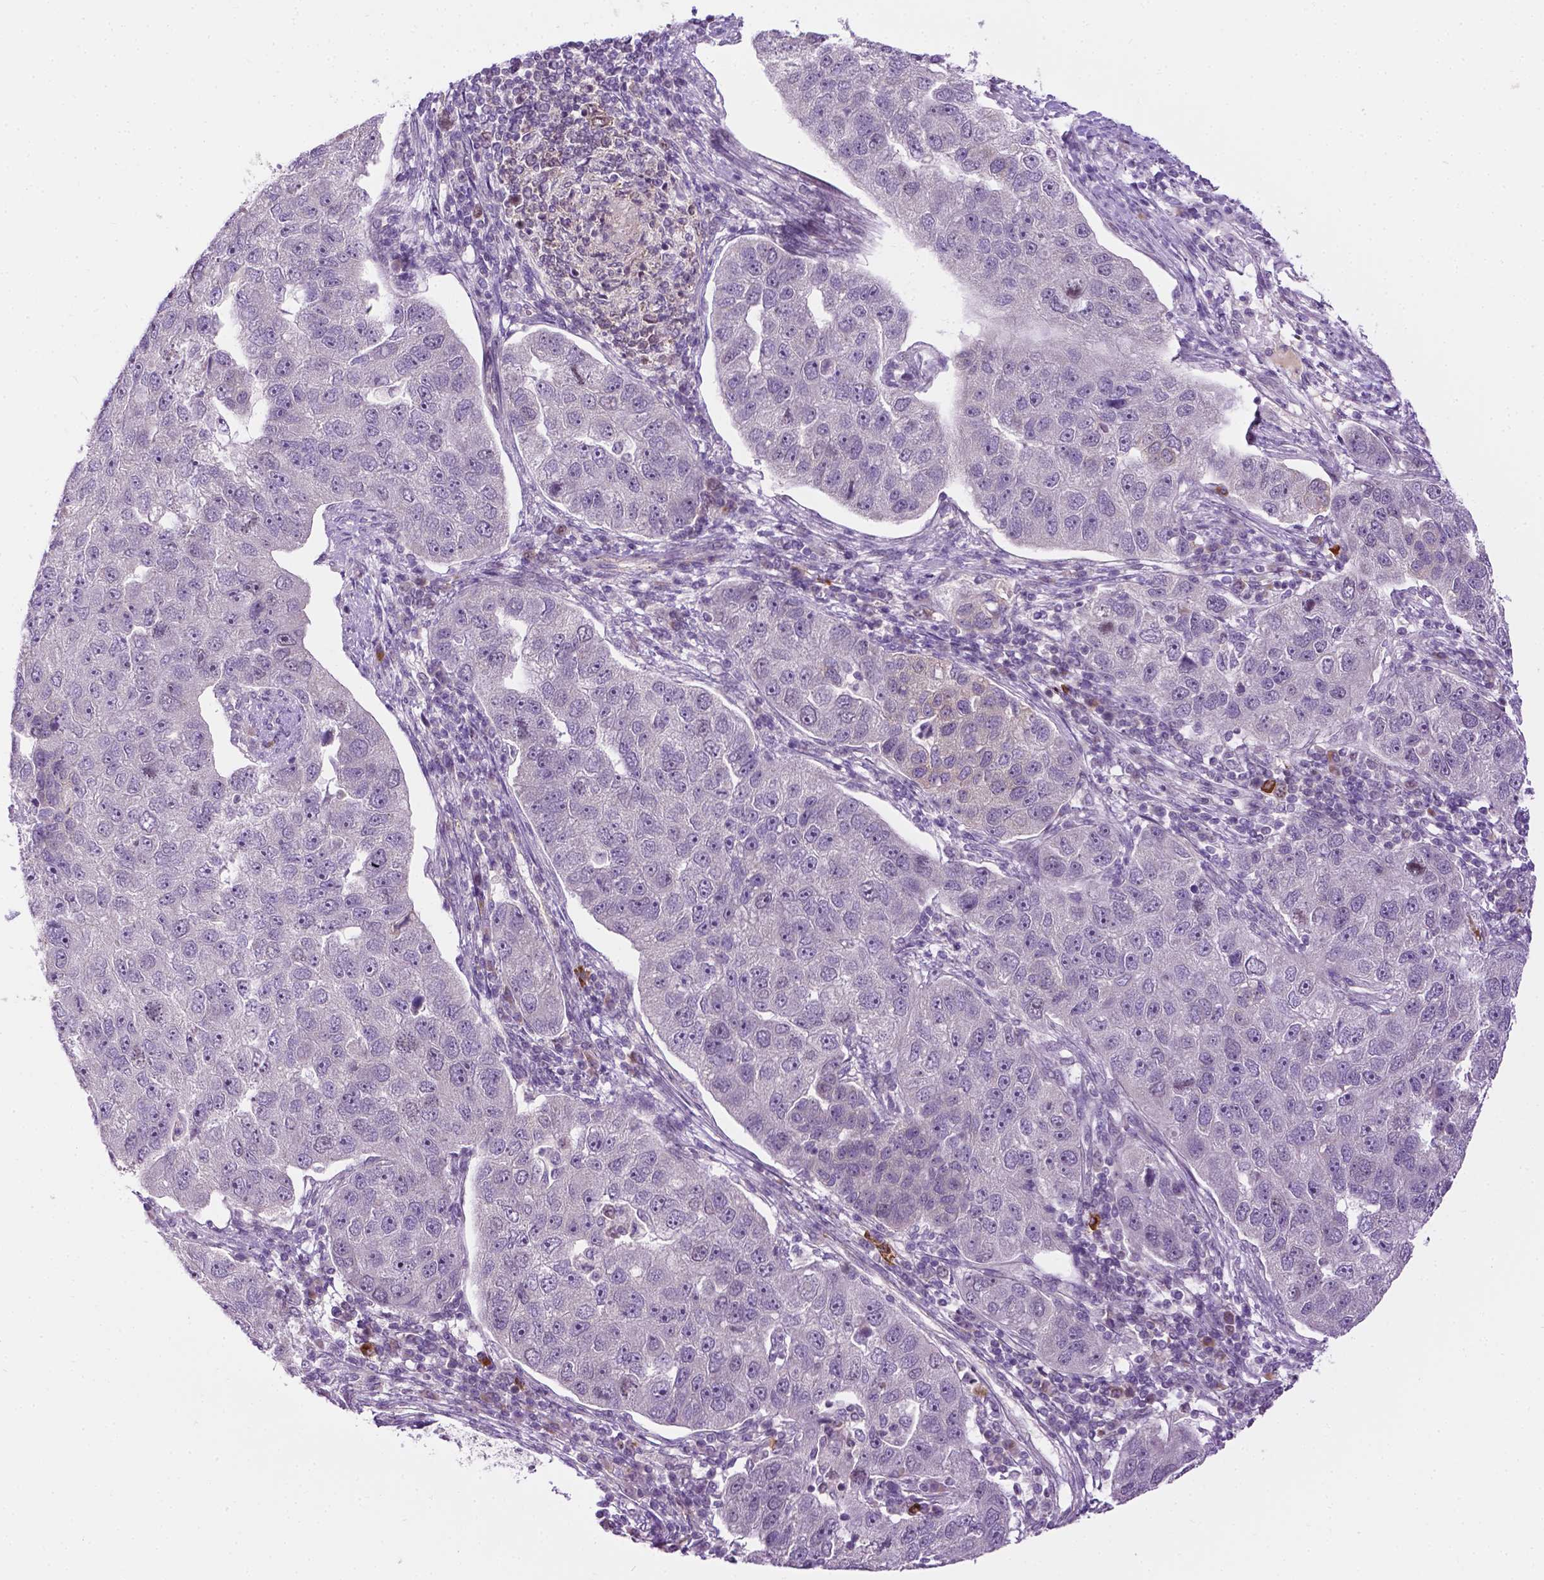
{"staining": {"intensity": "negative", "quantity": "none", "location": "none"}, "tissue": "pancreatic cancer", "cell_type": "Tumor cells", "image_type": "cancer", "snomed": [{"axis": "morphology", "description": "Adenocarcinoma, NOS"}, {"axis": "topography", "description": "Pancreas"}], "caption": "A photomicrograph of pancreatic adenocarcinoma stained for a protein demonstrates no brown staining in tumor cells.", "gene": "DENND4A", "patient": {"sex": "female", "age": 61}}